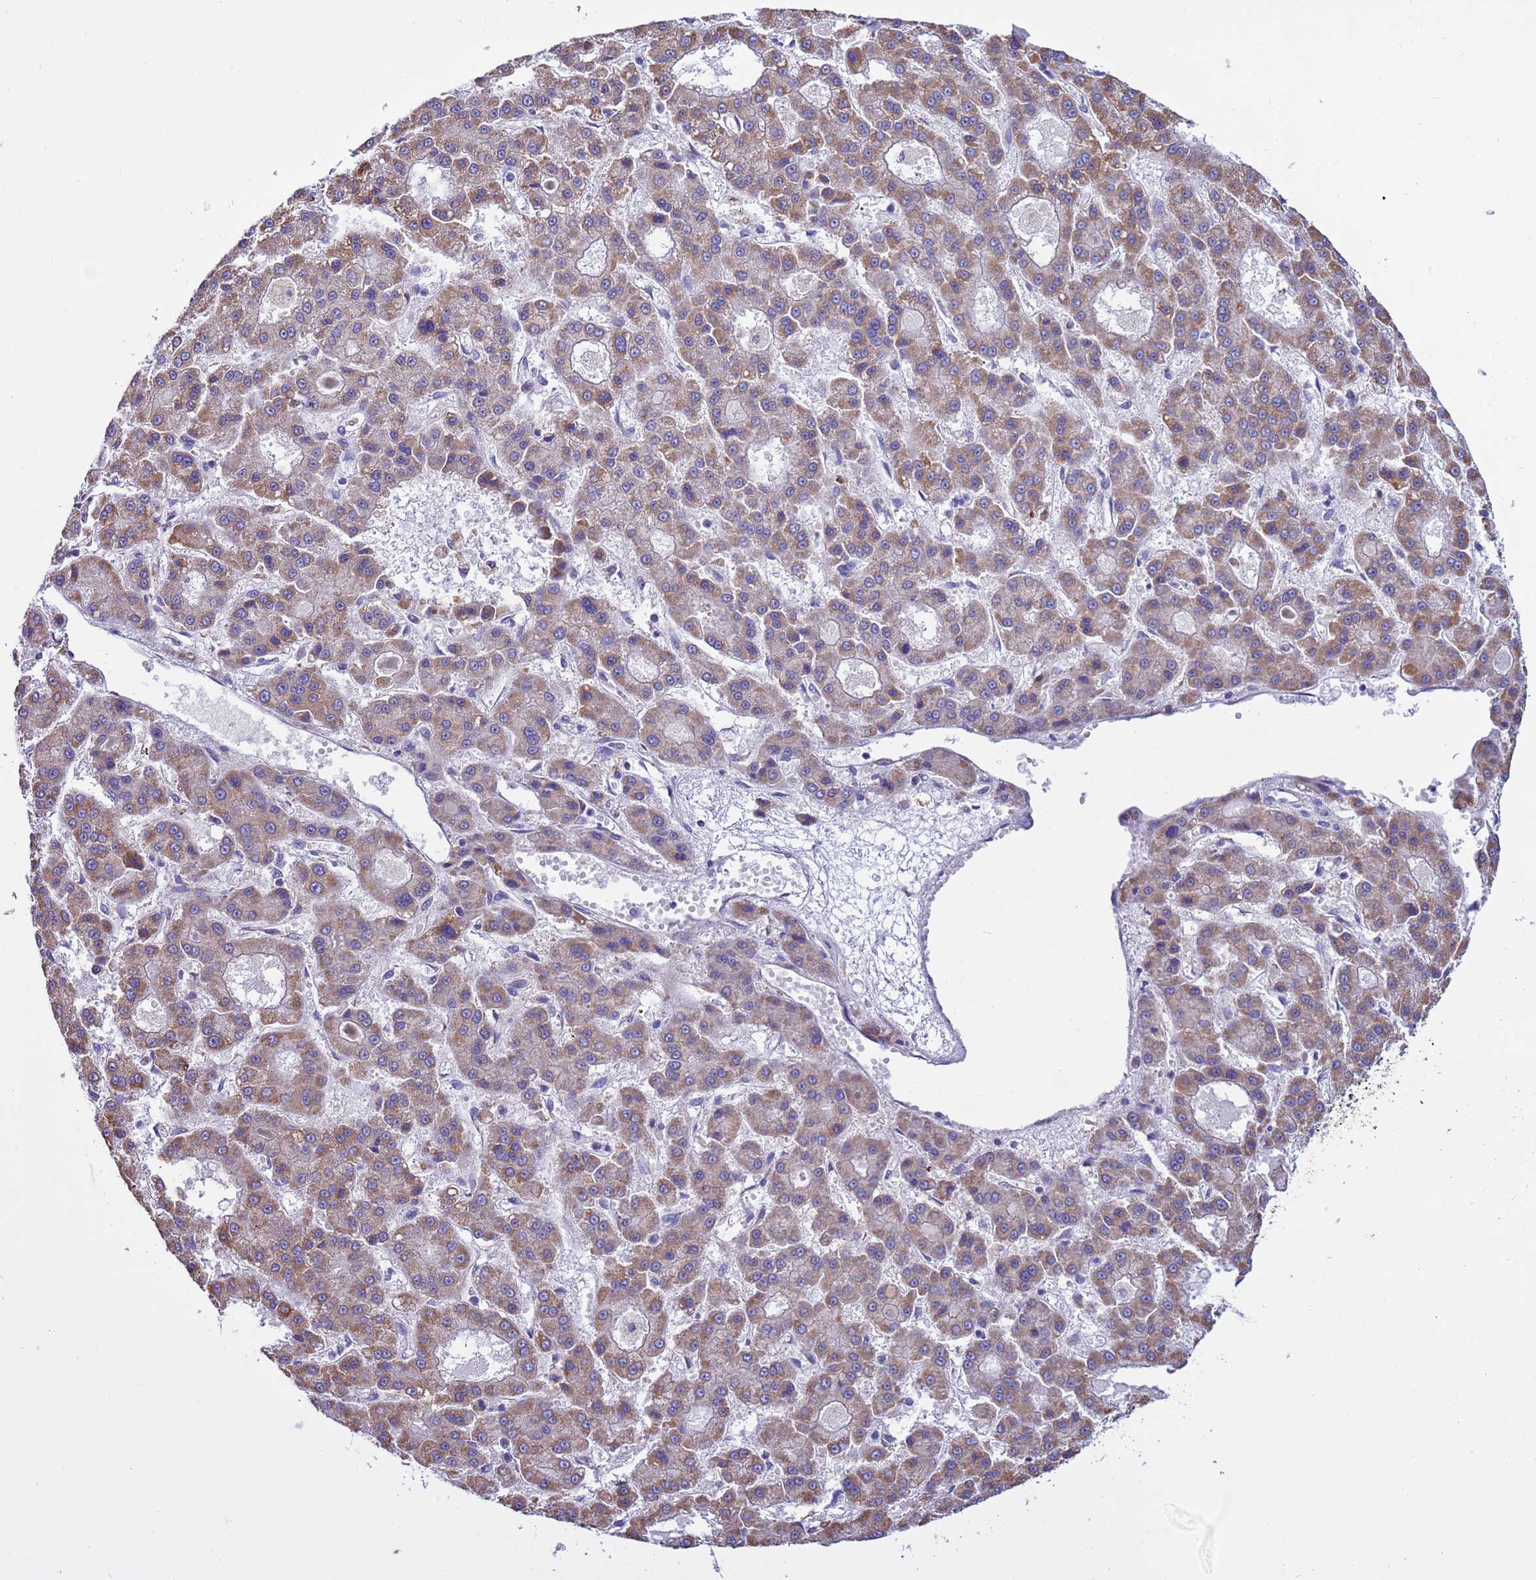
{"staining": {"intensity": "moderate", "quantity": ">75%", "location": "cytoplasmic/membranous"}, "tissue": "liver cancer", "cell_type": "Tumor cells", "image_type": "cancer", "snomed": [{"axis": "morphology", "description": "Carcinoma, Hepatocellular, NOS"}, {"axis": "topography", "description": "Liver"}], "caption": "This image exhibits immunohistochemistry (IHC) staining of liver cancer (hepatocellular carcinoma), with medium moderate cytoplasmic/membranous positivity in approximately >75% of tumor cells.", "gene": "RNF165", "patient": {"sex": "male", "age": 70}}